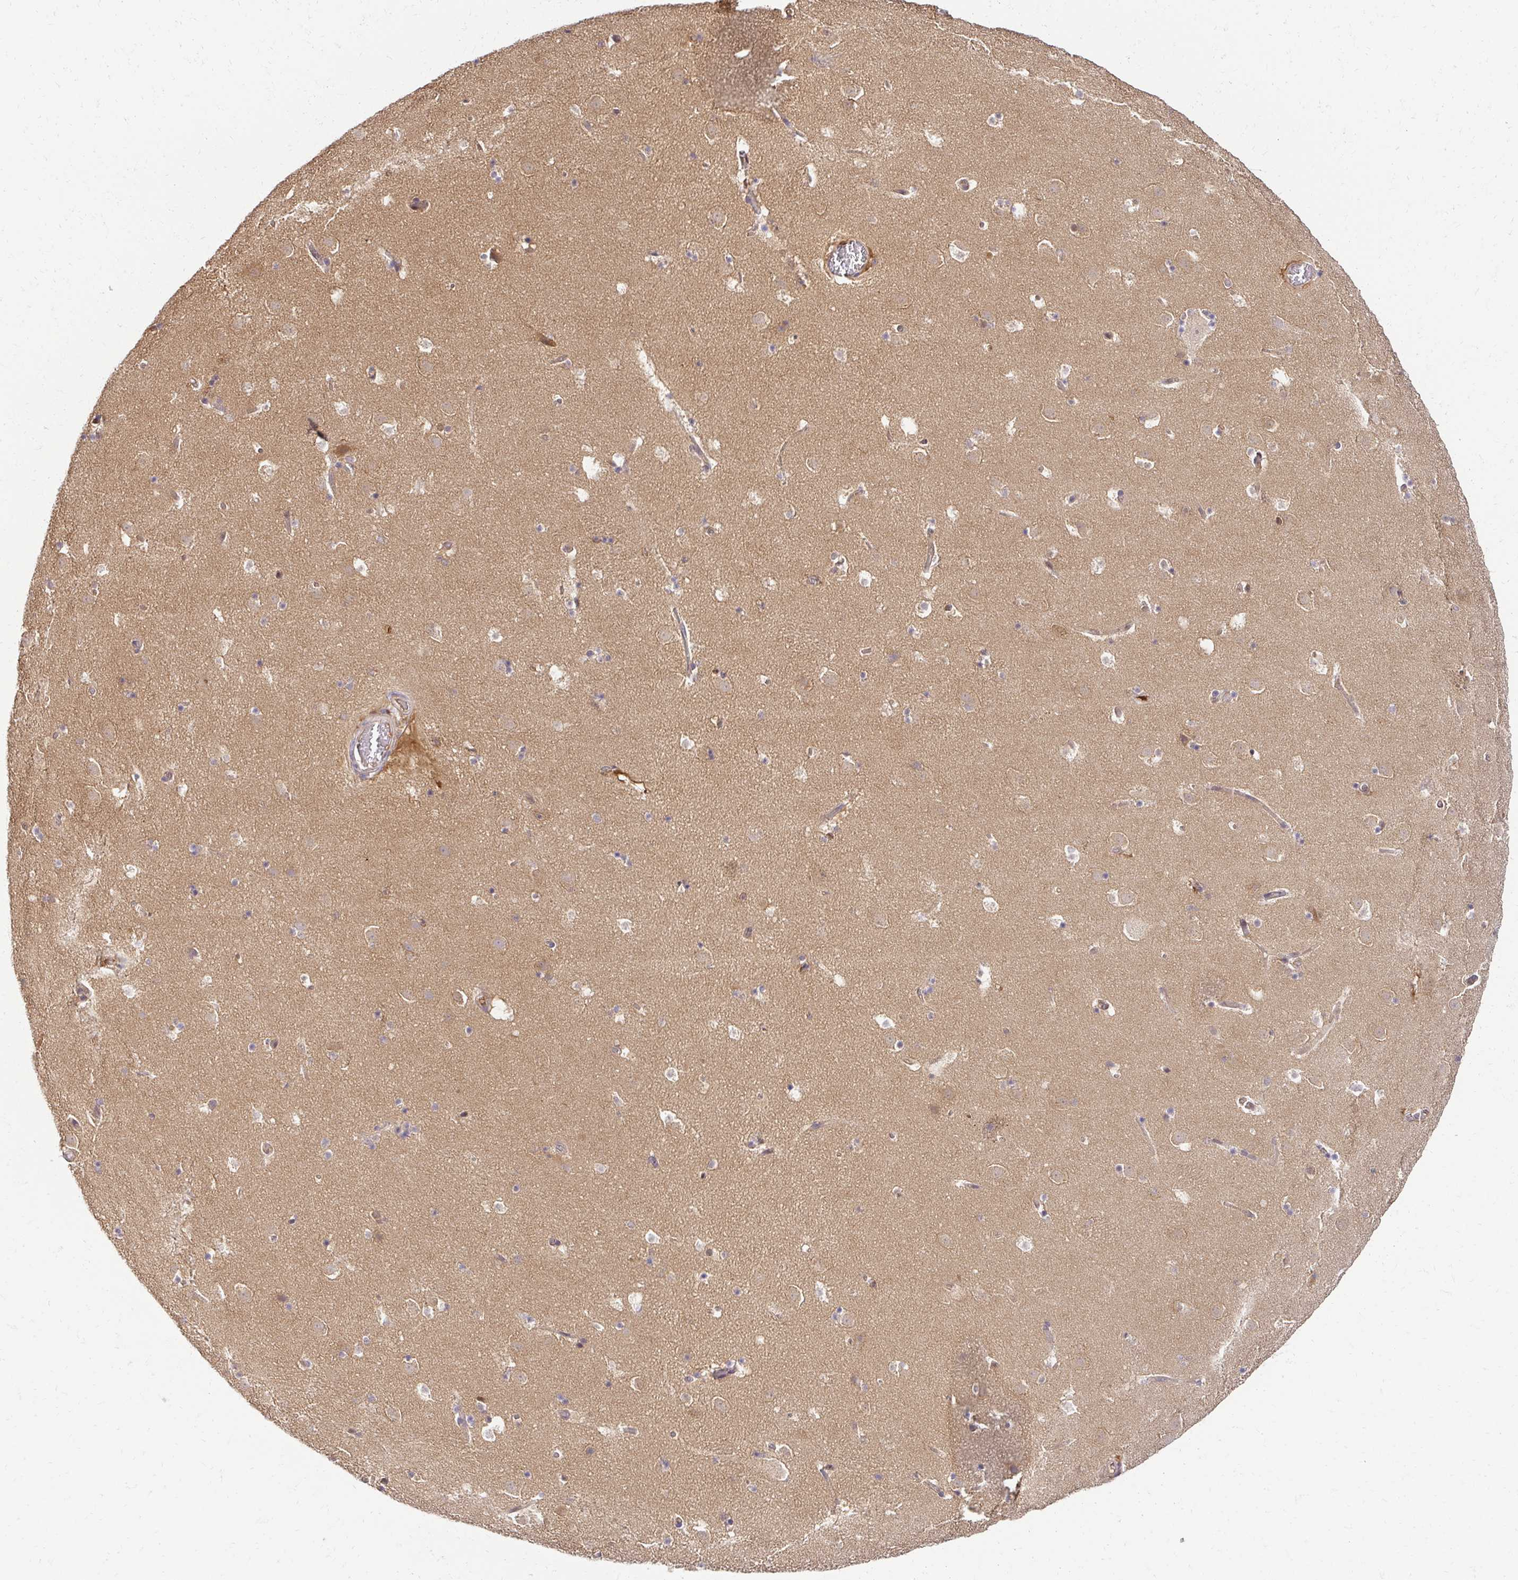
{"staining": {"intensity": "negative", "quantity": "none", "location": "none"}, "tissue": "caudate", "cell_type": "Glial cells", "image_type": "normal", "snomed": [{"axis": "morphology", "description": "Normal tissue, NOS"}, {"axis": "topography", "description": "Lateral ventricle wall"}], "caption": "Immunohistochemical staining of benign human caudate reveals no significant expression in glial cells.", "gene": "PSMA4", "patient": {"sex": "male", "age": 37}}